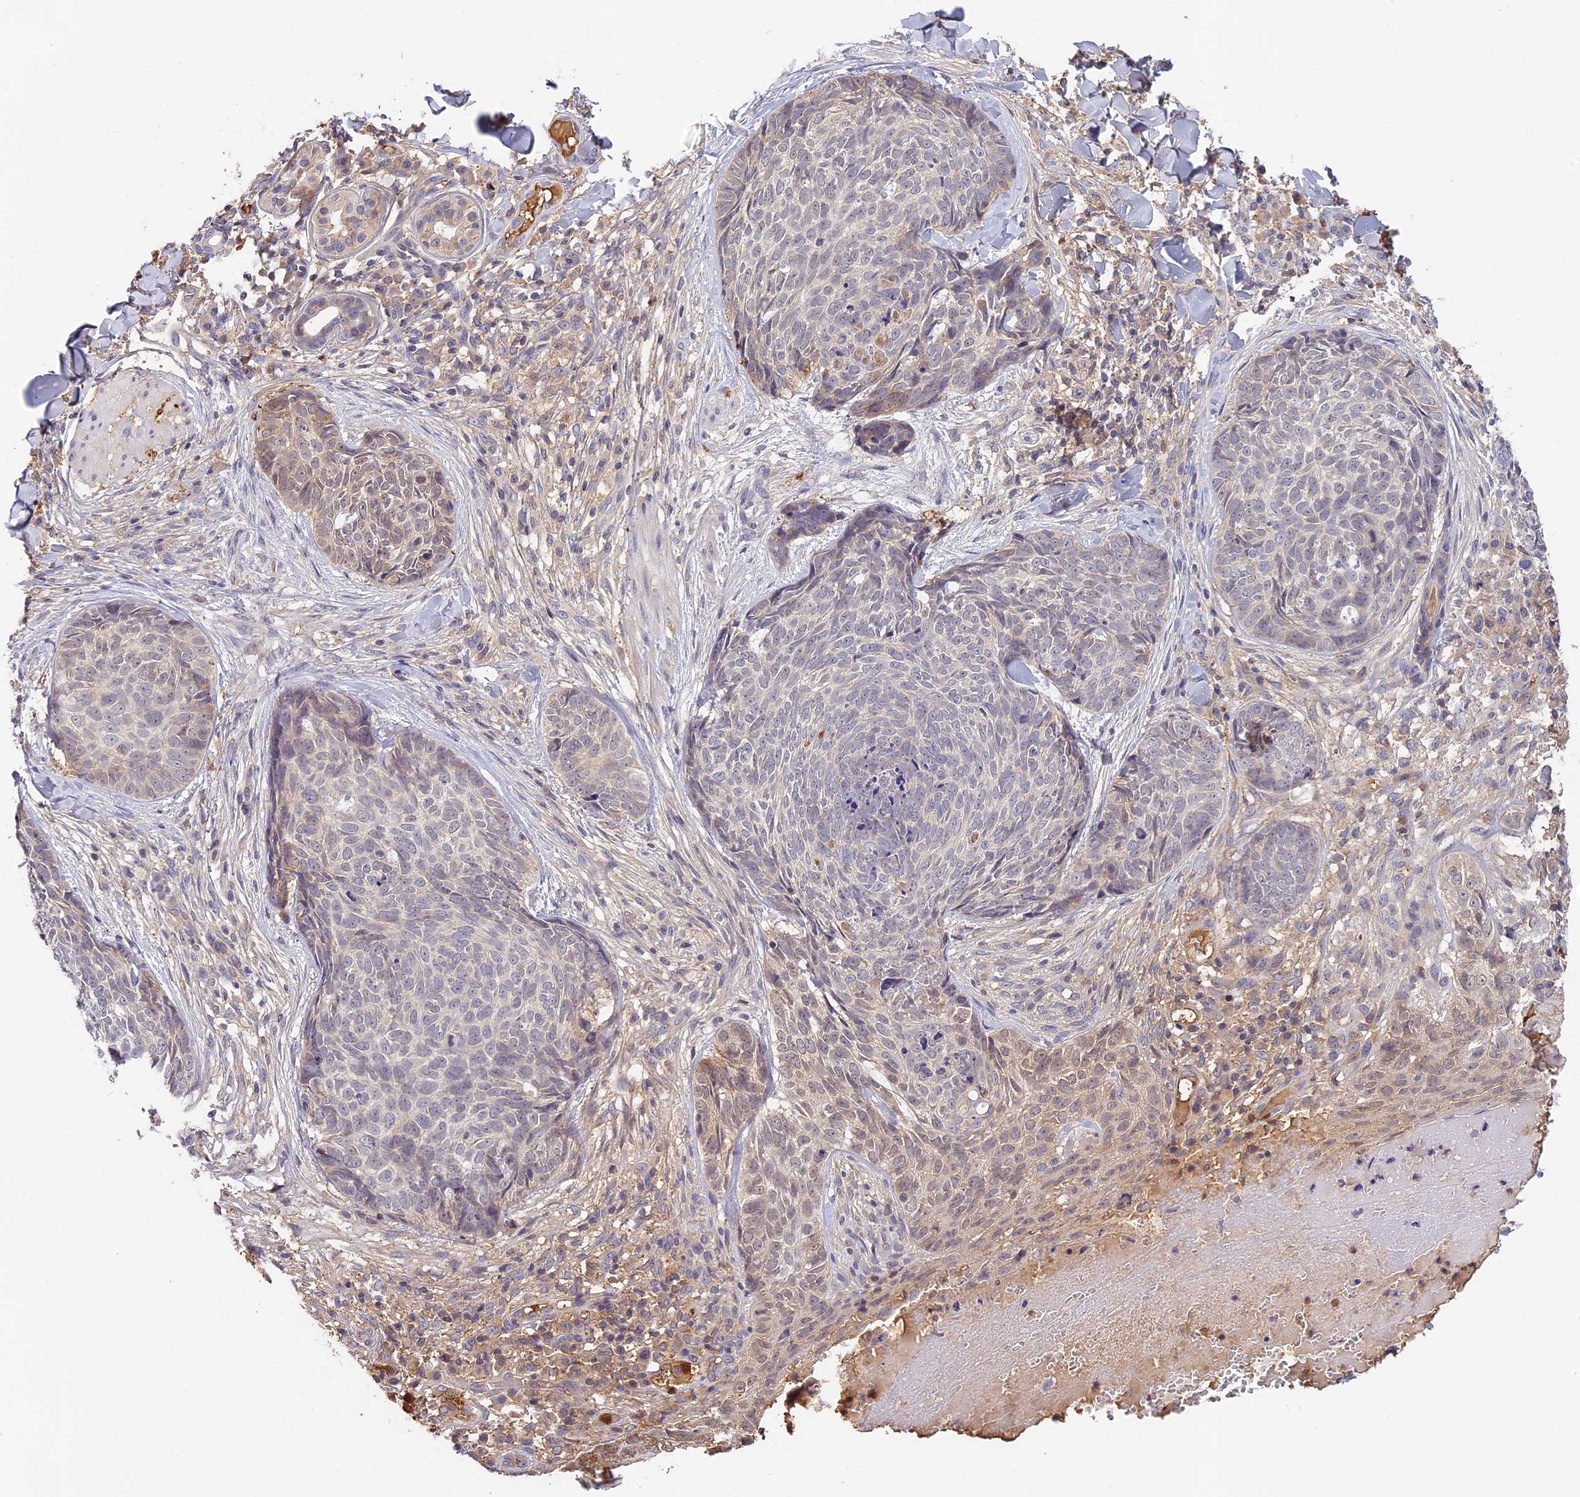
{"staining": {"intensity": "weak", "quantity": "<25%", "location": "nuclear"}, "tissue": "skin cancer", "cell_type": "Tumor cells", "image_type": "cancer", "snomed": [{"axis": "morphology", "description": "Basal cell carcinoma"}, {"axis": "topography", "description": "Skin"}], "caption": "Immunohistochemical staining of skin cancer (basal cell carcinoma) demonstrates no significant staining in tumor cells.", "gene": "ADGRD1", "patient": {"sex": "female", "age": 61}}